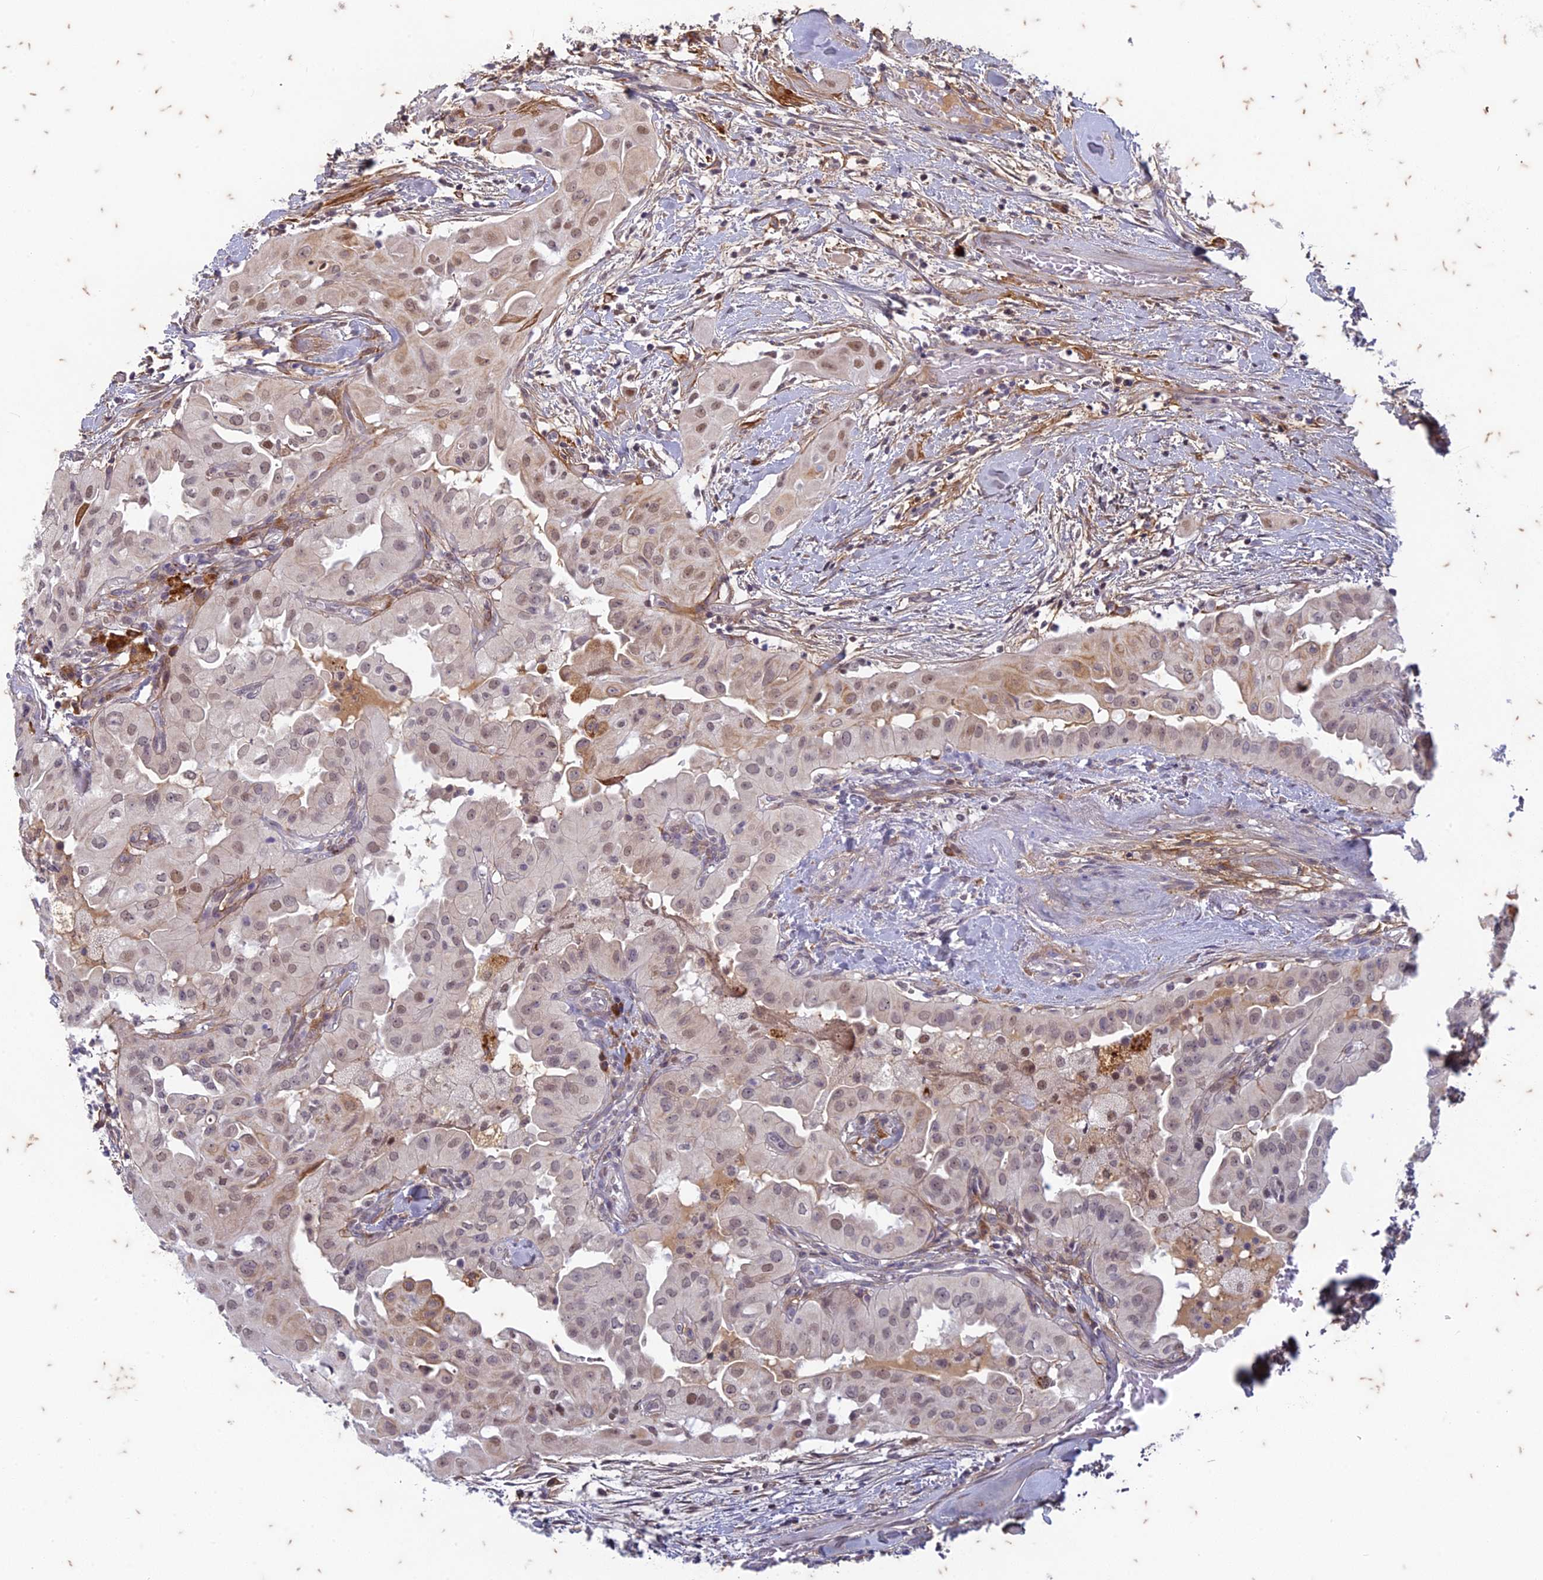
{"staining": {"intensity": "weak", "quantity": ">75%", "location": "cytoplasmic/membranous,nuclear"}, "tissue": "thyroid cancer", "cell_type": "Tumor cells", "image_type": "cancer", "snomed": [{"axis": "morphology", "description": "Papillary adenocarcinoma, NOS"}, {"axis": "topography", "description": "Thyroid gland"}], "caption": "Immunohistochemical staining of papillary adenocarcinoma (thyroid) reveals weak cytoplasmic/membranous and nuclear protein positivity in about >75% of tumor cells.", "gene": "PABPN1L", "patient": {"sex": "female", "age": 59}}